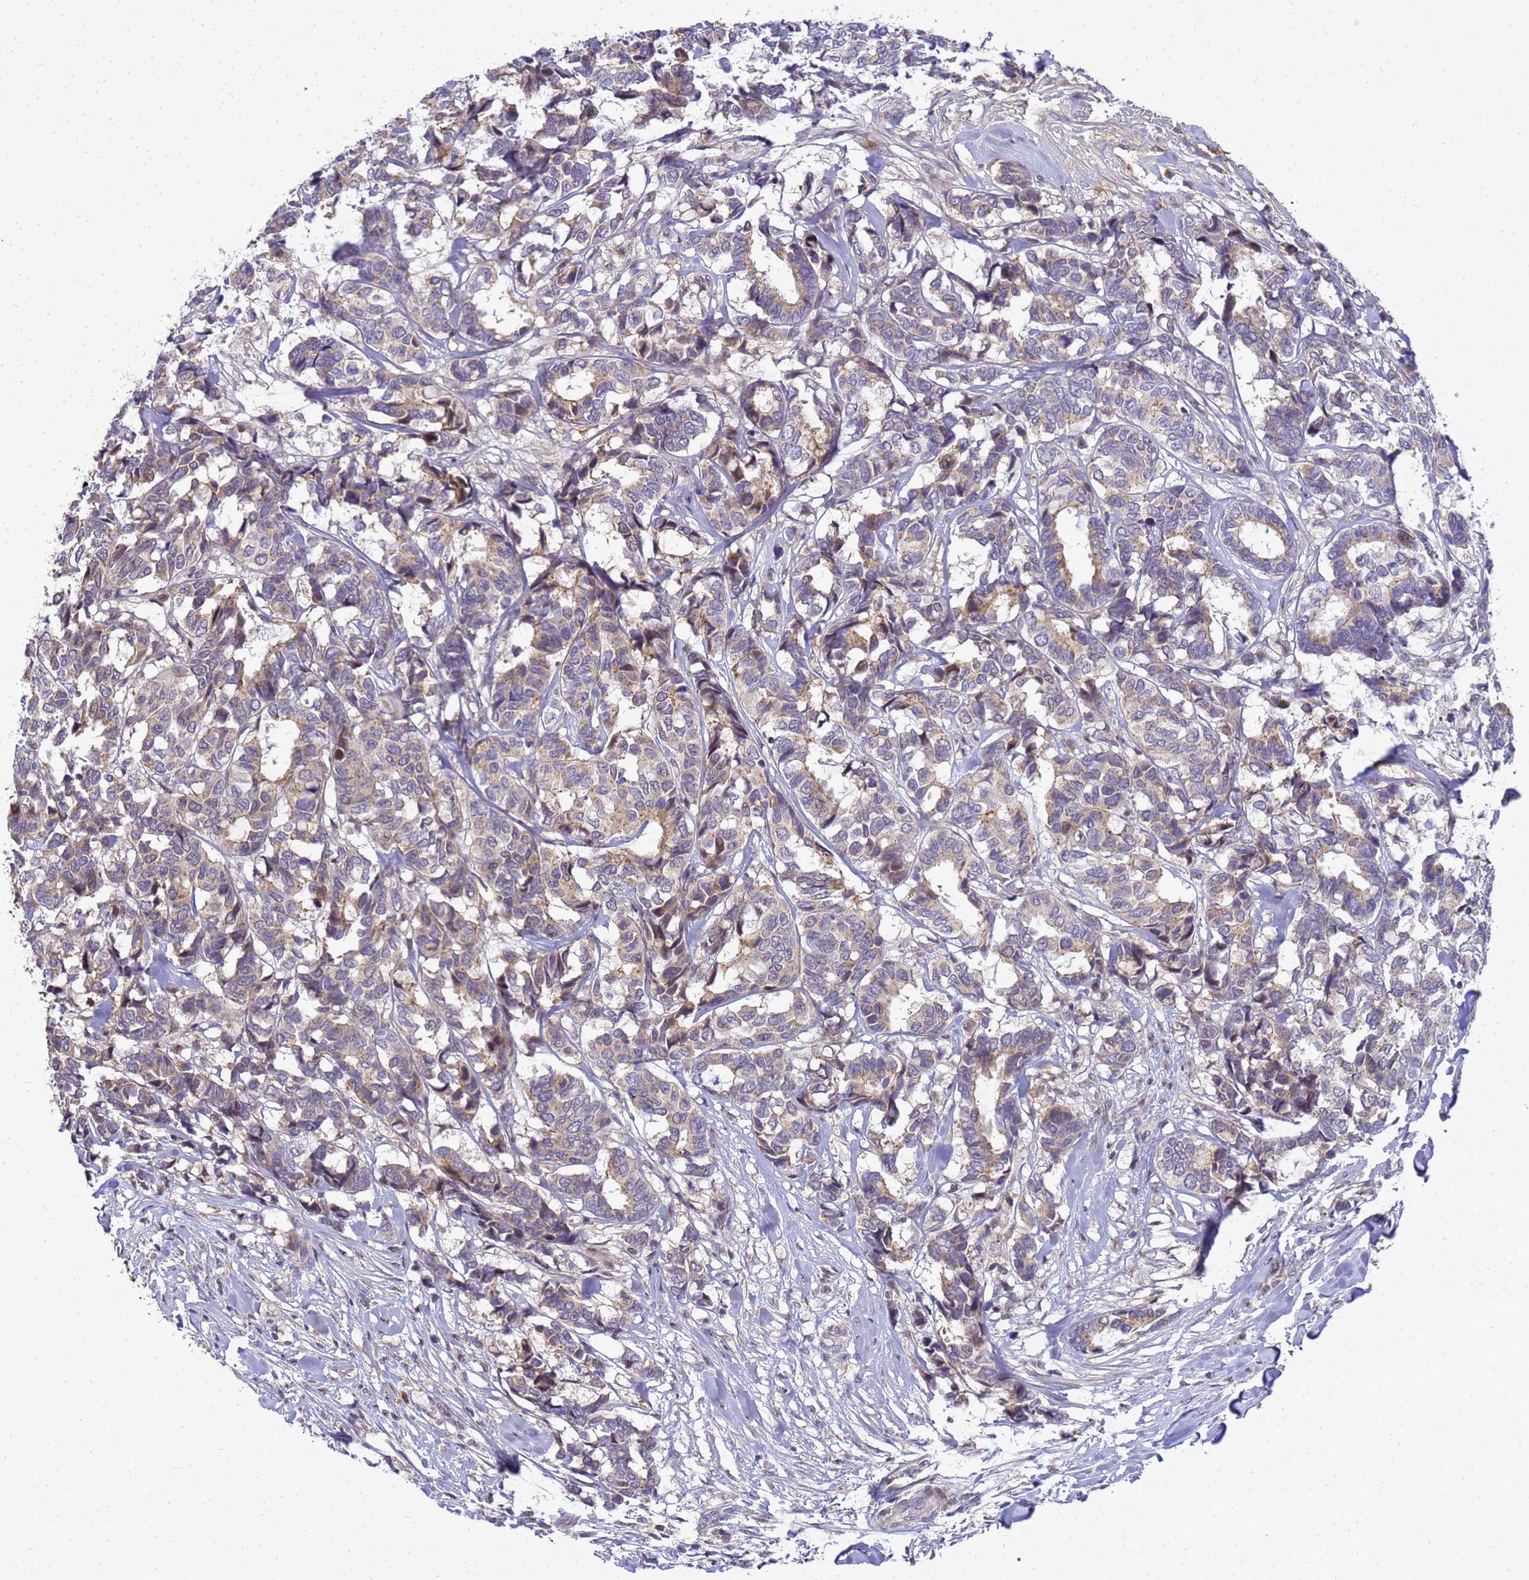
{"staining": {"intensity": "weak", "quantity": "25%-75%", "location": "cytoplasmic/membranous"}, "tissue": "breast cancer", "cell_type": "Tumor cells", "image_type": "cancer", "snomed": [{"axis": "morphology", "description": "Duct carcinoma"}, {"axis": "topography", "description": "Breast"}], "caption": "Protein expression analysis of breast cancer reveals weak cytoplasmic/membranous staining in approximately 25%-75% of tumor cells. The protein is shown in brown color, while the nuclei are stained blue.", "gene": "TMEM74B", "patient": {"sex": "female", "age": 87}}